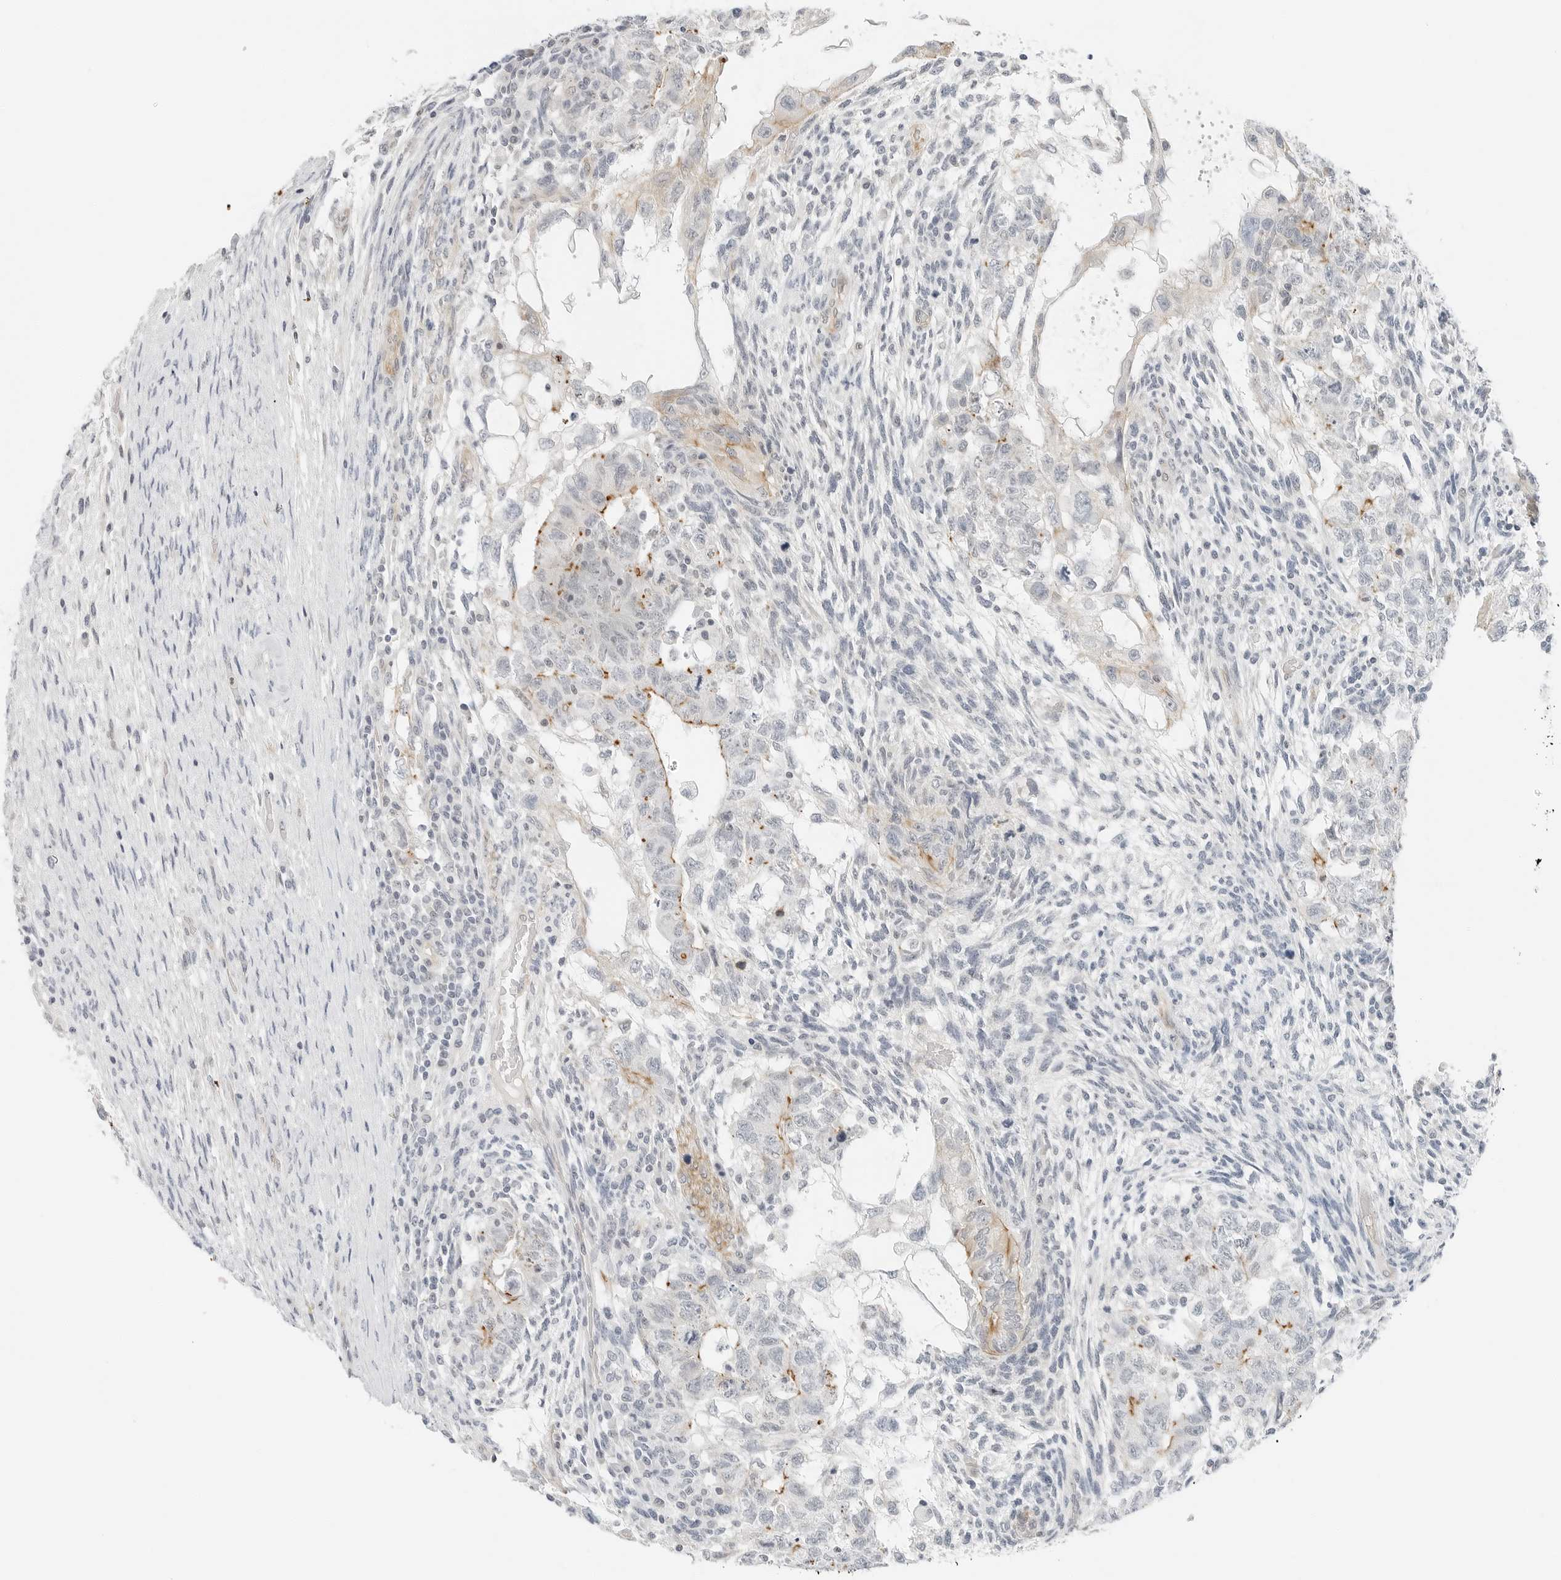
{"staining": {"intensity": "moderate", "quantity": "<25%", "location": "cytoplasmic/membranous"}, "tissue": "testis cancer", "cell_type": "Tumor cells", "image_type": "cancer", "snomed": [{"axis": "morphology", "description": "Normal tissue, NOS"}, {"axis": "morphology", "description": "Carcinoma, Embryonal, NOS"}, {"axis": "topography", "description": "Testis"}], "caption": "An IHC micrograph of tumor tissue is shown. Protein staining in brown highlights moderate cytoplasmic/membranous positivity in testis cancer (embryonal carcinoma) within tumor cells.", "gene": "IQCC", "patient": {"sex": "male", "age": 36}}